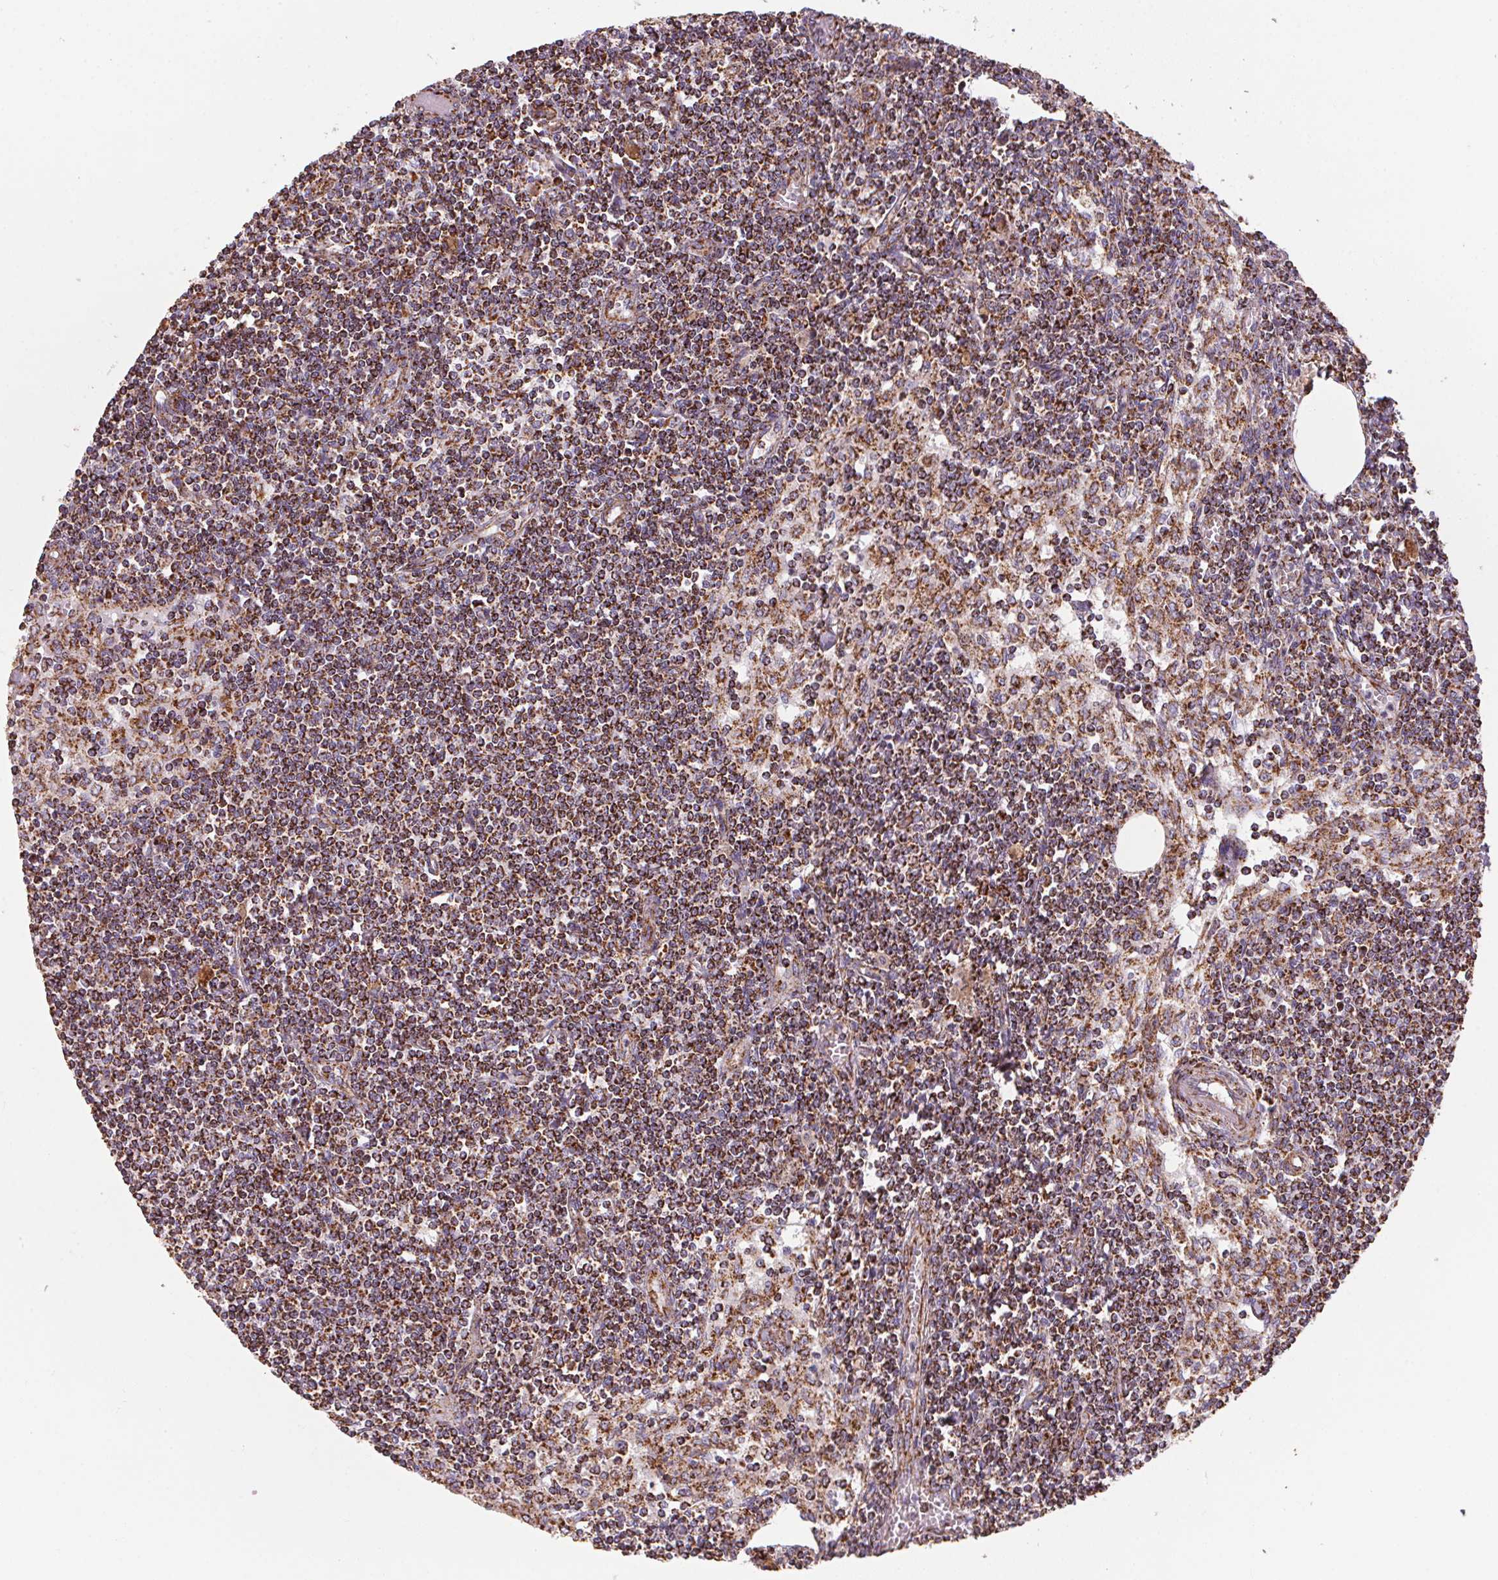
{"staining": {"intensity": "strong", "quantity": ">75%", "location": "cytoplasmic/membranous"}, "tissue": "lymph node", "cell_type": "Germinal center cells", "image_type": "normal", "snomed": [{"axis": "morphology", "description": "Normal tissue, NOS"}, {"axis": "topography", "description": "Lymph node"}], "caption": "IHC of normal human lymph node displays high levels of strong cytoplasmic/membranous staining in approximately >75% of germinal center cells.", "gene": "NDUFS2", "patient": {"sex": "female", "age": 69}}